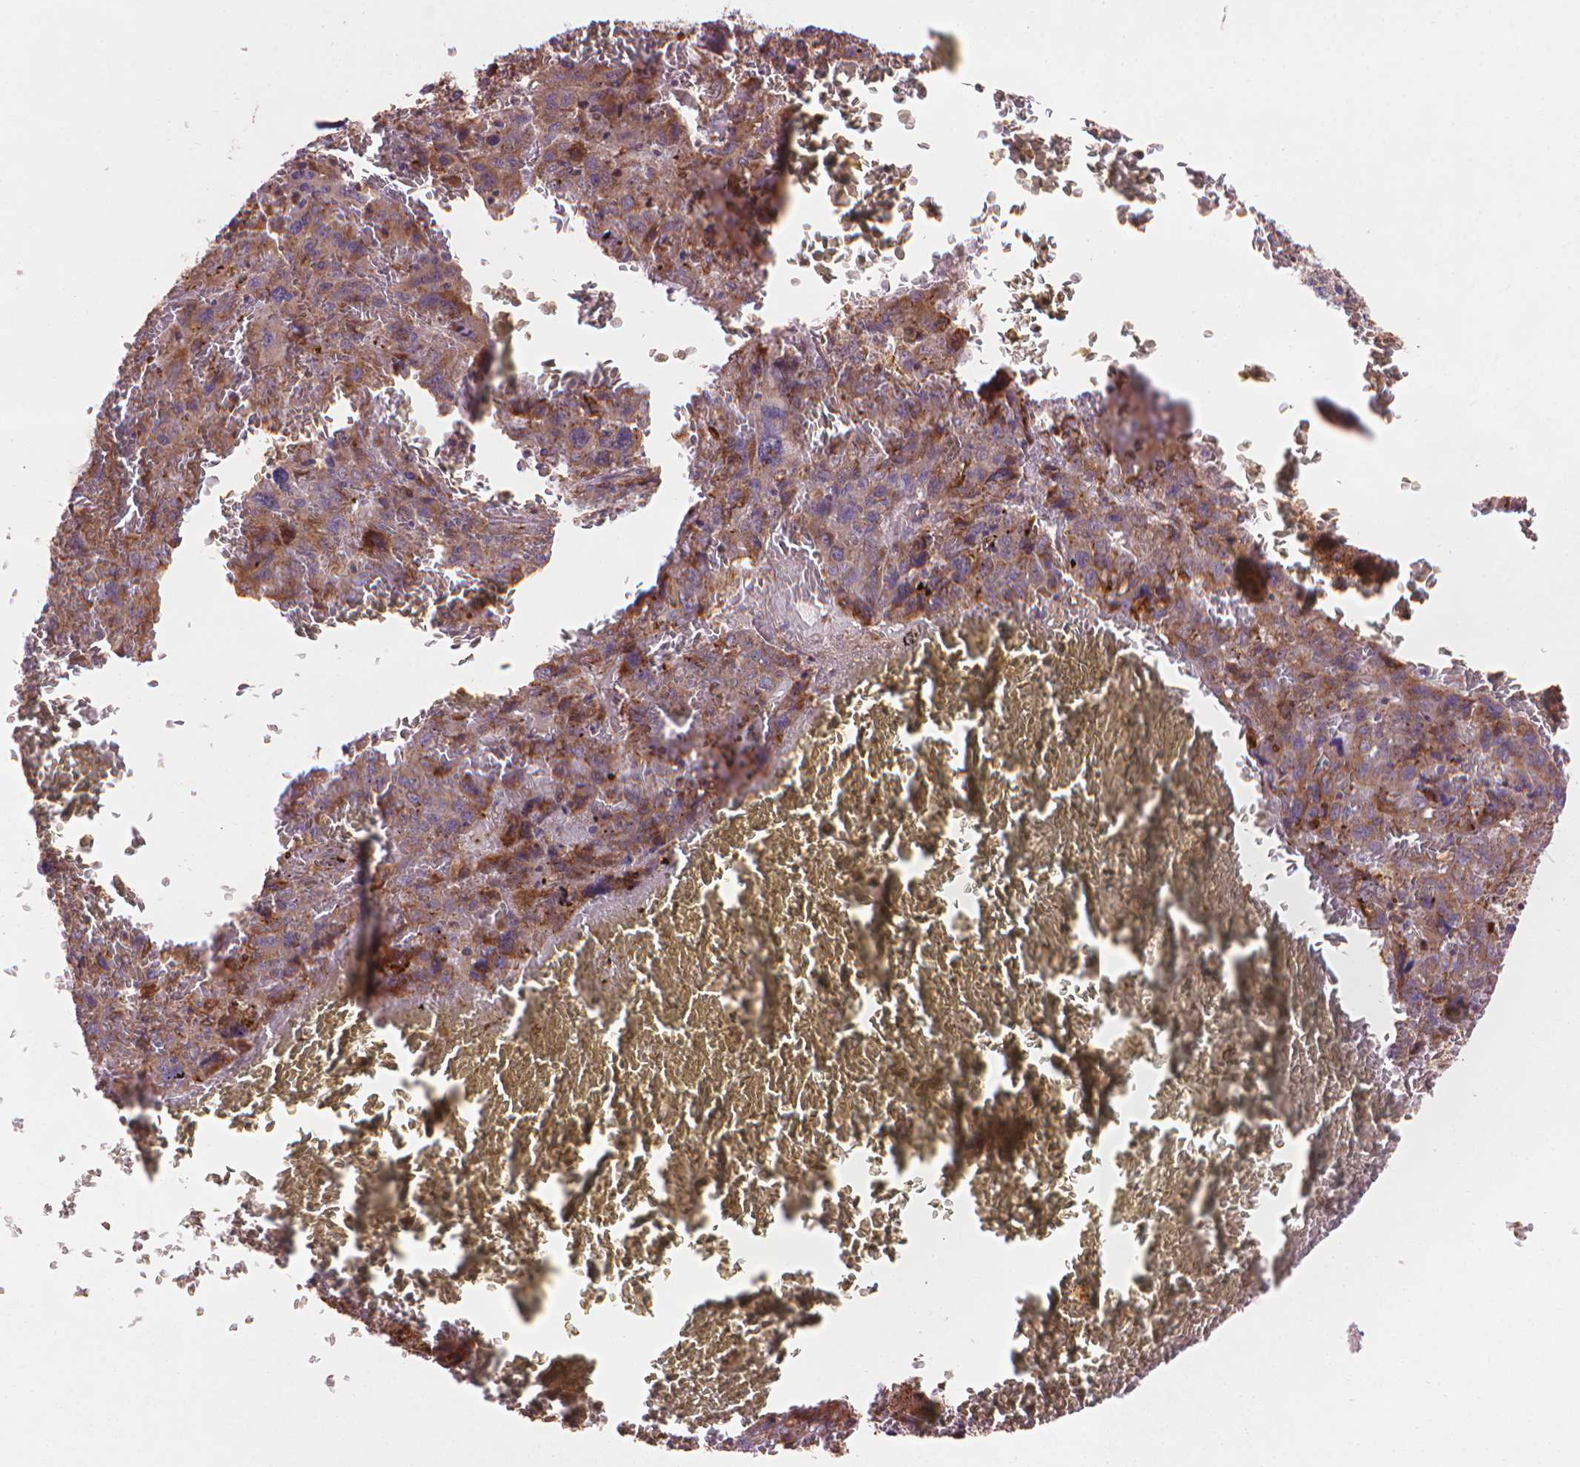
{"staining": {"intensity": "moderate", "quantity": ">75%", "location": "cytoplasmic/membranous"}, "tissue": "liver cancer", "cell_type": "Tumor cells", "image_type": "cancer", "snomed": [{"axis": "morphology", "description": "Carcinoma, Hepatocellular, NOS"}, {"axis": "topography", "description": "Liver"}], "caption": "Protein positivity by immunohistochemistry (IHC) demonstrates moderate cytoplasmic/membranous staining in about >75% of tumor cells in liver hepatocellular carcinoma. (DAB IHC with brightfield microscopy, high magnification).", "gene": "VARS2", "patient": {"sex": "male", "age": 69}}